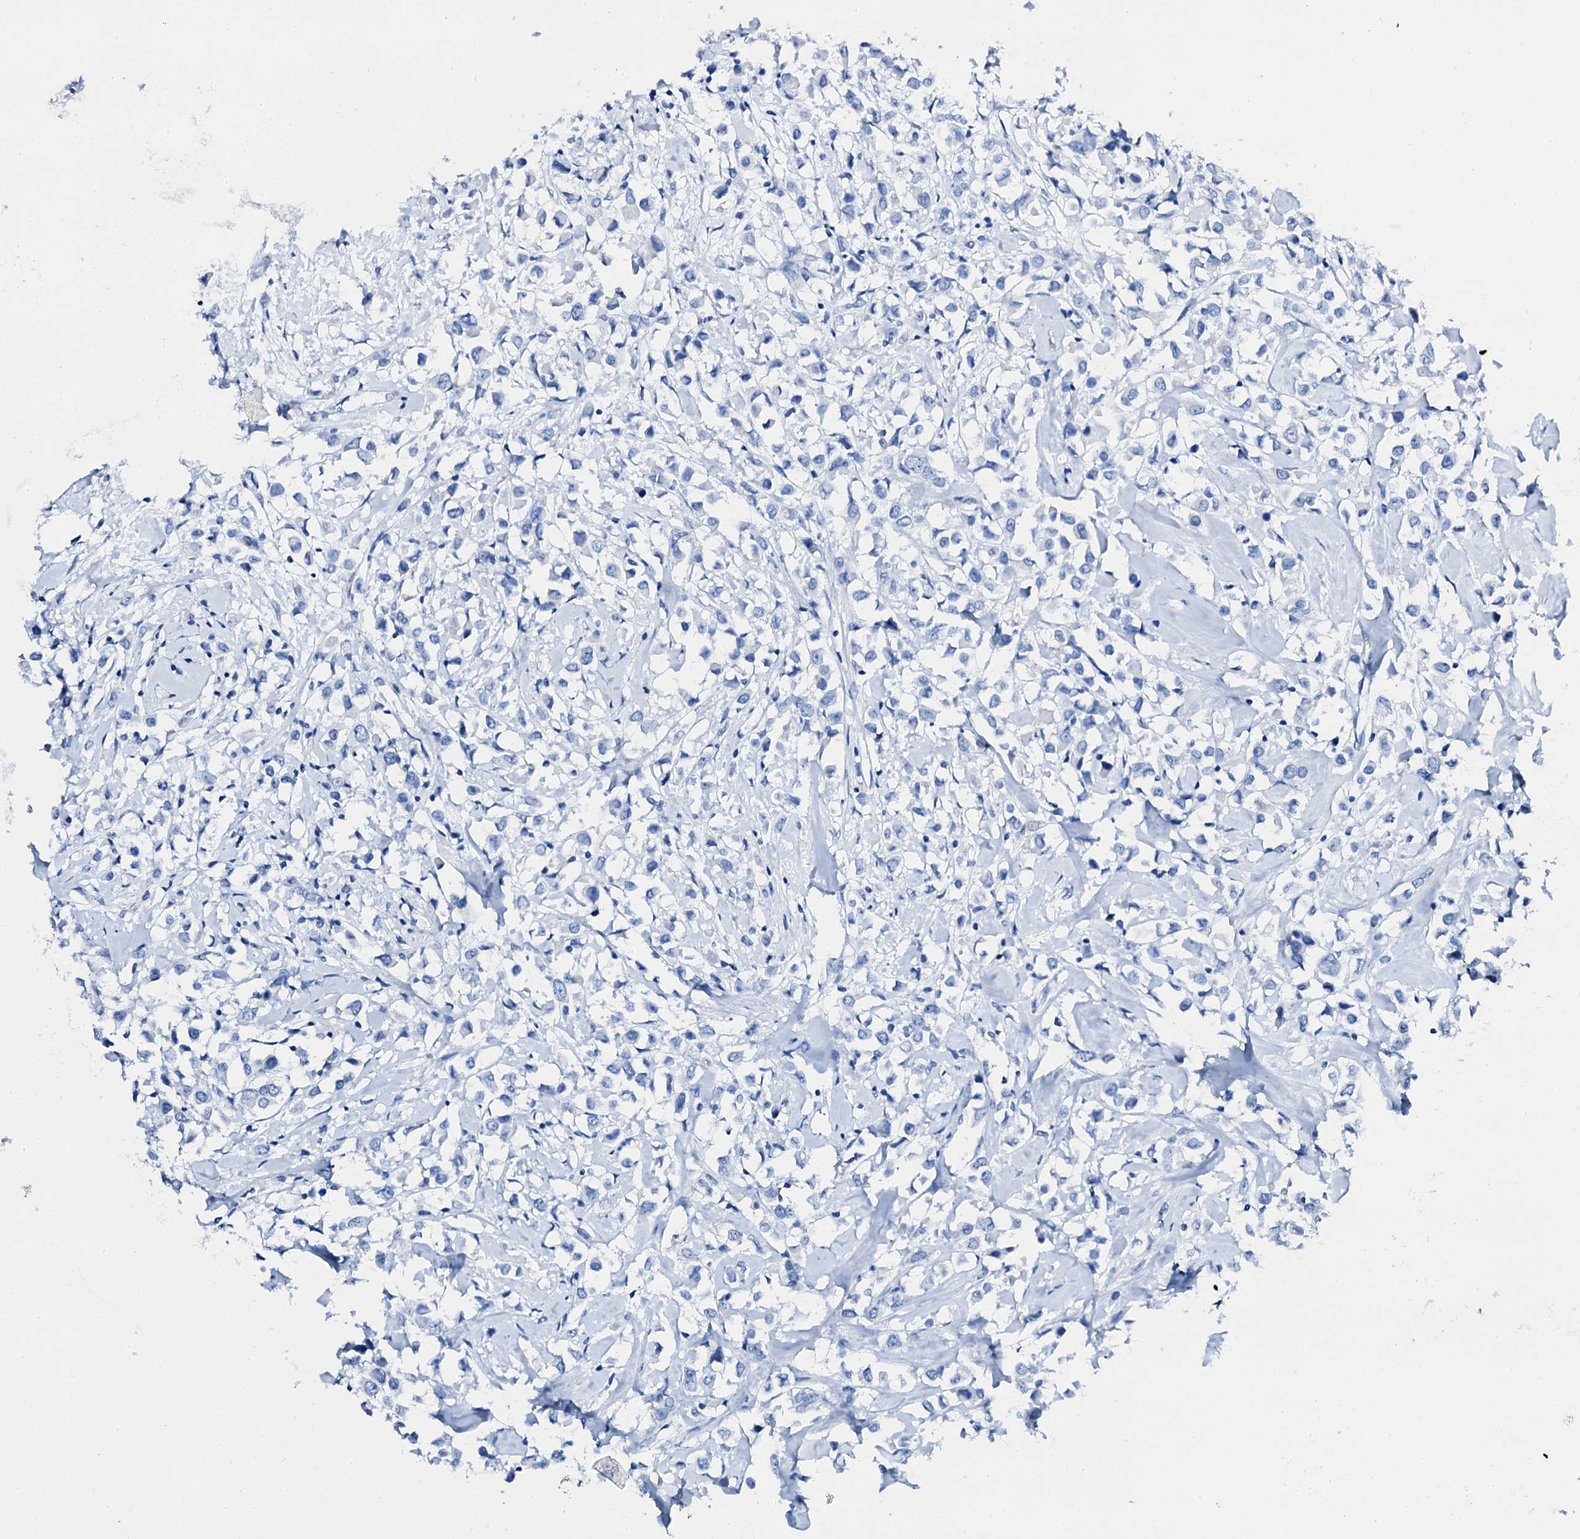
{"staining": {"intensity": "negative", "quantity": "none", "location": "none"}, "tissue": "breast cancer", "cell_type": "Tumor cells", "image_type": "cancer", "snomed": [{"axis": "morphology", "description": "Duct carcinoma"}, {"axis": "topography", "description": "Breast"}], "caption": "There is no significant positivity in tumor cells of infiltrating ductal carcinoma (breast). Nuclei are stained in blue.", "gene": "PTH", "patient": {"sex": "female", "age": 87}}